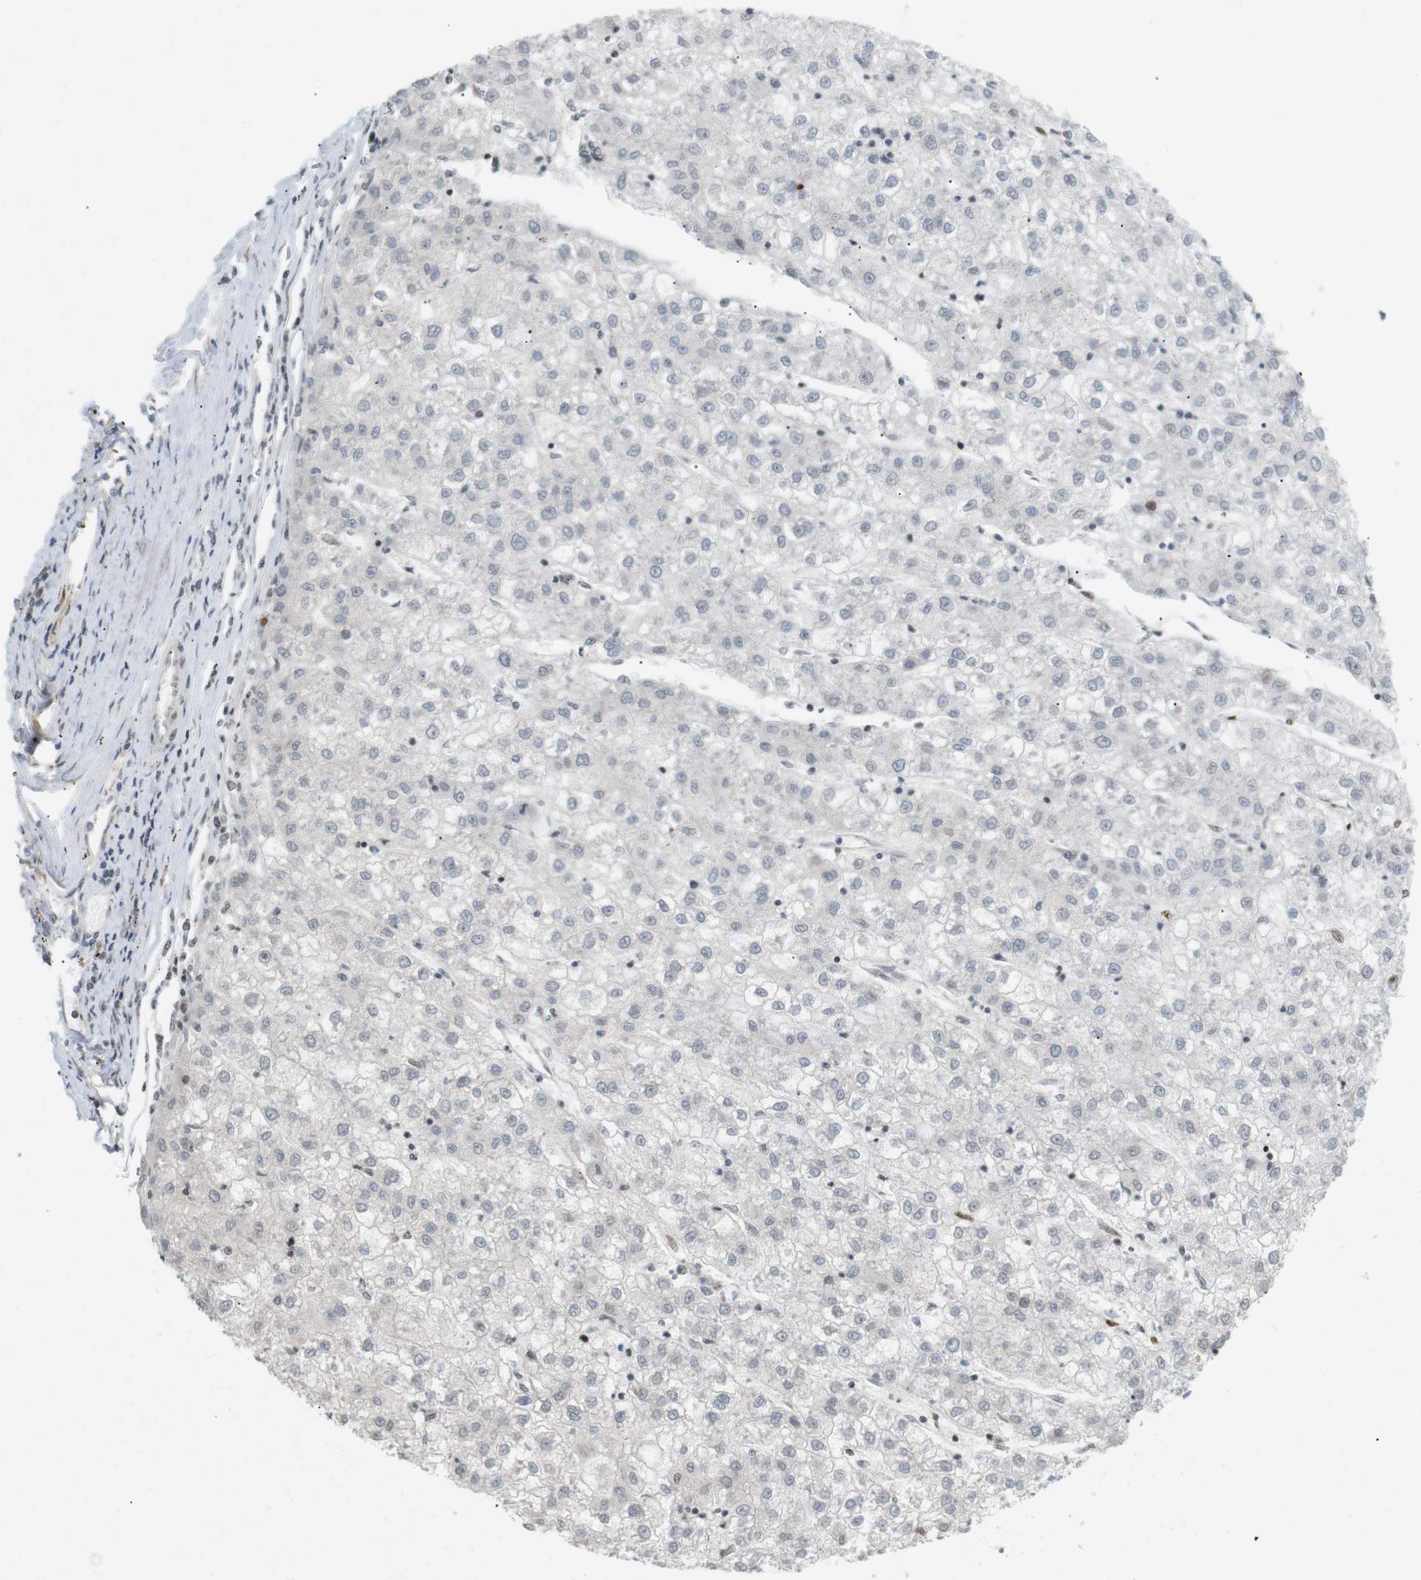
{"staining": {"intensity": "negative", "quantity": "none", "location": "none"}, "tissue": "liver cancer", "cell_type": "Tumor cells", "image_type": "cancer", "snomed": [{"axis": "morphology", "description": "Carcinoma, Hepatocellular, NOS"}, {"axis": "topography", "description": "Liver"}], "caption": "A high-resolution photomicrograph shows immunohistochemistry staining of liver cancer (hepatocellular carcinoma), which shows no significant positivity in tumor cells.", "gene": "PPP1R14A", "patient": {"sex": "male", "age": 72}}